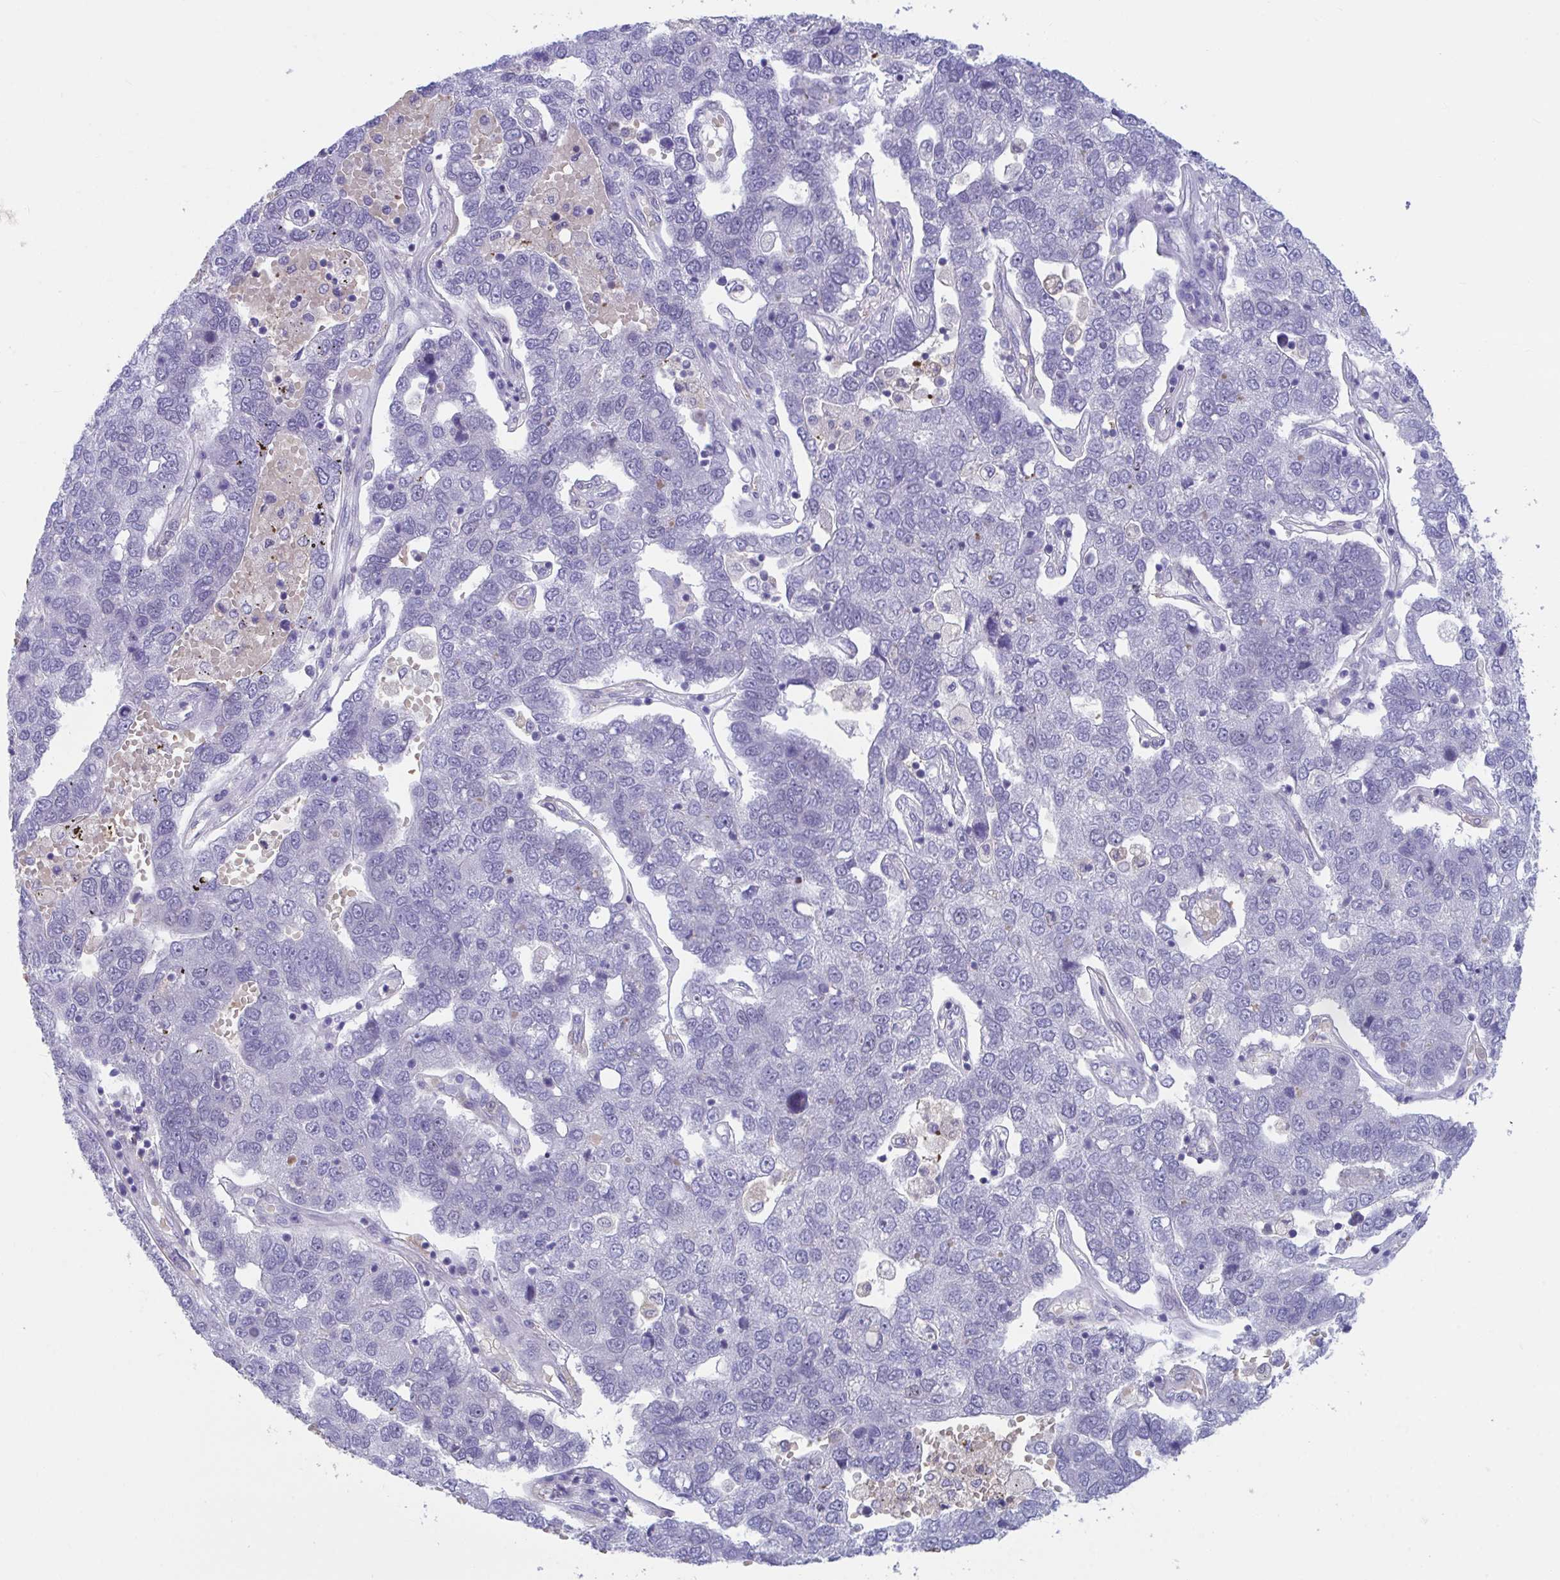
{"staining": {"intensity": "negative", "quantity": "none", "location": "none"}, "tissue": "pancreatic cancer", "cell_type": "Tumor cells", "image_type": "cancer", "snomed": [{"axis": "morphology", "description": "Adenocarcinoma, NOS"}, {"axis": "topography", "description": "Pancreas"}], "caption": "Pancreatic cancer (adenocarcinoma) was stained to show a protein in brown. There is no significant positivity in tumor cells.", "gene": "CENPQ", "patient": {"sex": "female", "age": 61}}